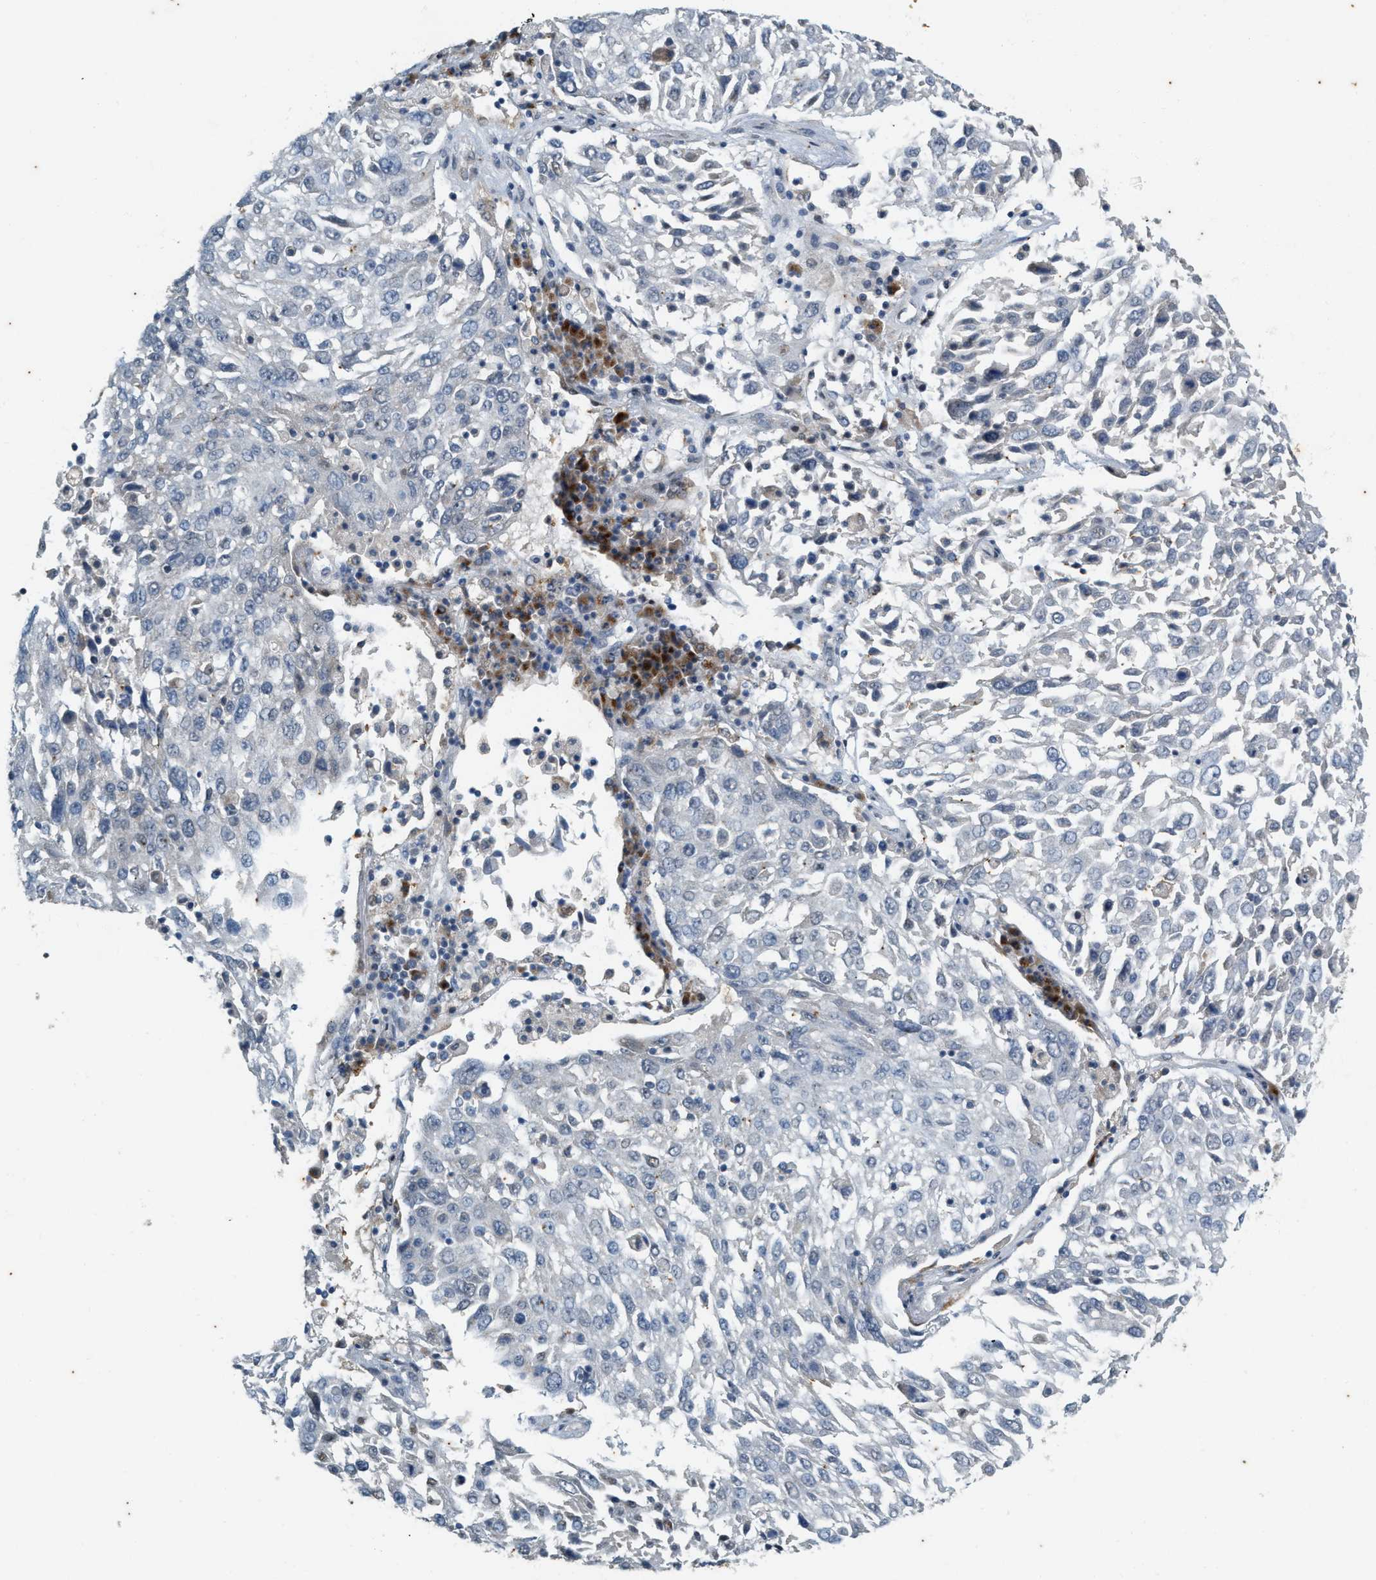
{"staining": {"intensity": "negative", "quantity": "none", "location": "none"}, "tissue": "lung cancer", "cell_type": "Tumor cells", "image_type": "cancer", "snomed": [{"axis": "morphology", "description": "Squamous cell carcinoma, NOS"}, {"axis": "topography", "description": "Lung"}], "caption": "Tumor cells show no significant expression in squamous cell carcinoma (lung).", "gene": "CHPF2", "patient": {"sex": "male", "age": 65}}